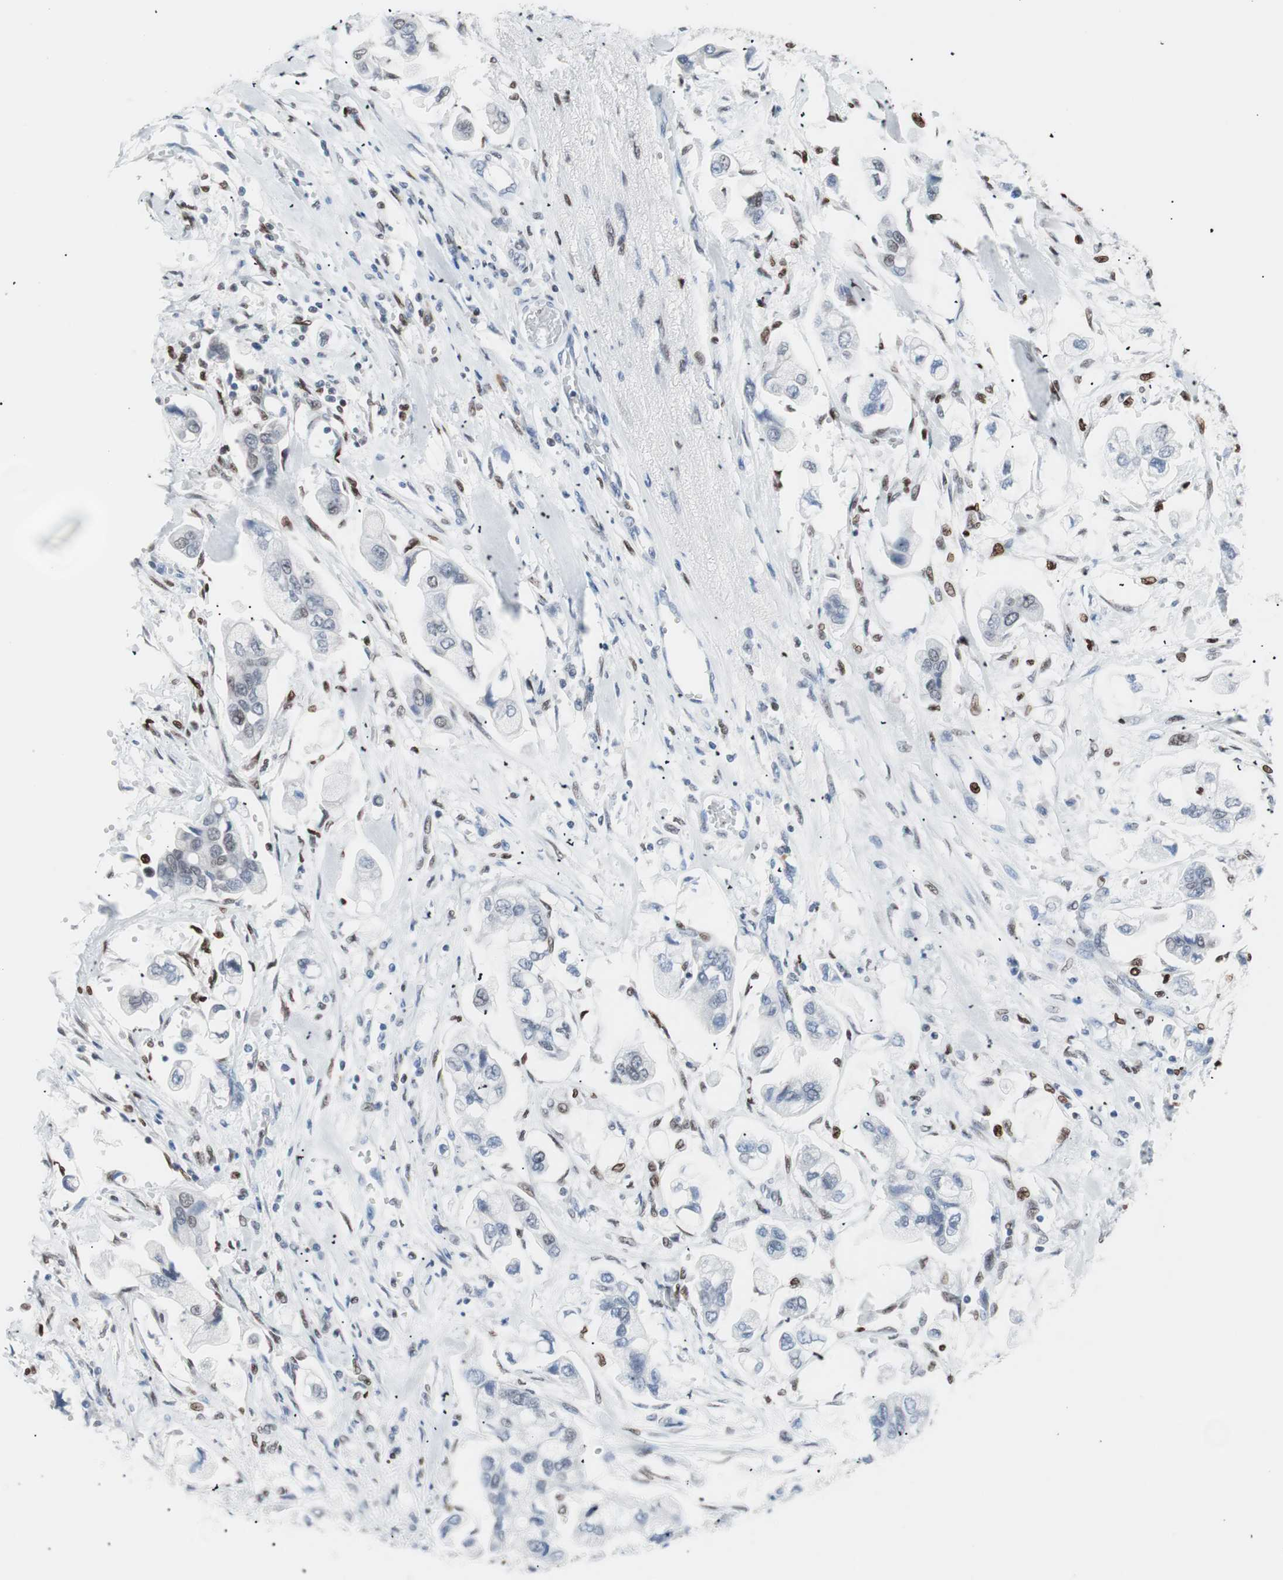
{"staining": {"intensity": "negative", "quantity": "none", "location": "none"}, "tissue": "stomach cancer", "cell_type": "Tumor cells", "image_type": "cancer", "snomed": [{"axis": "morphology", "description": "Adenocarcinoma, NOS"}, {"axis": "topography", "description": "Stomach"}], "caption": "There is no significant positivity in tumor cells of stomach cancer (adenocarcinoma).", "gene": "CEBPB", "patient": {"sex": "male", "age": 62}}